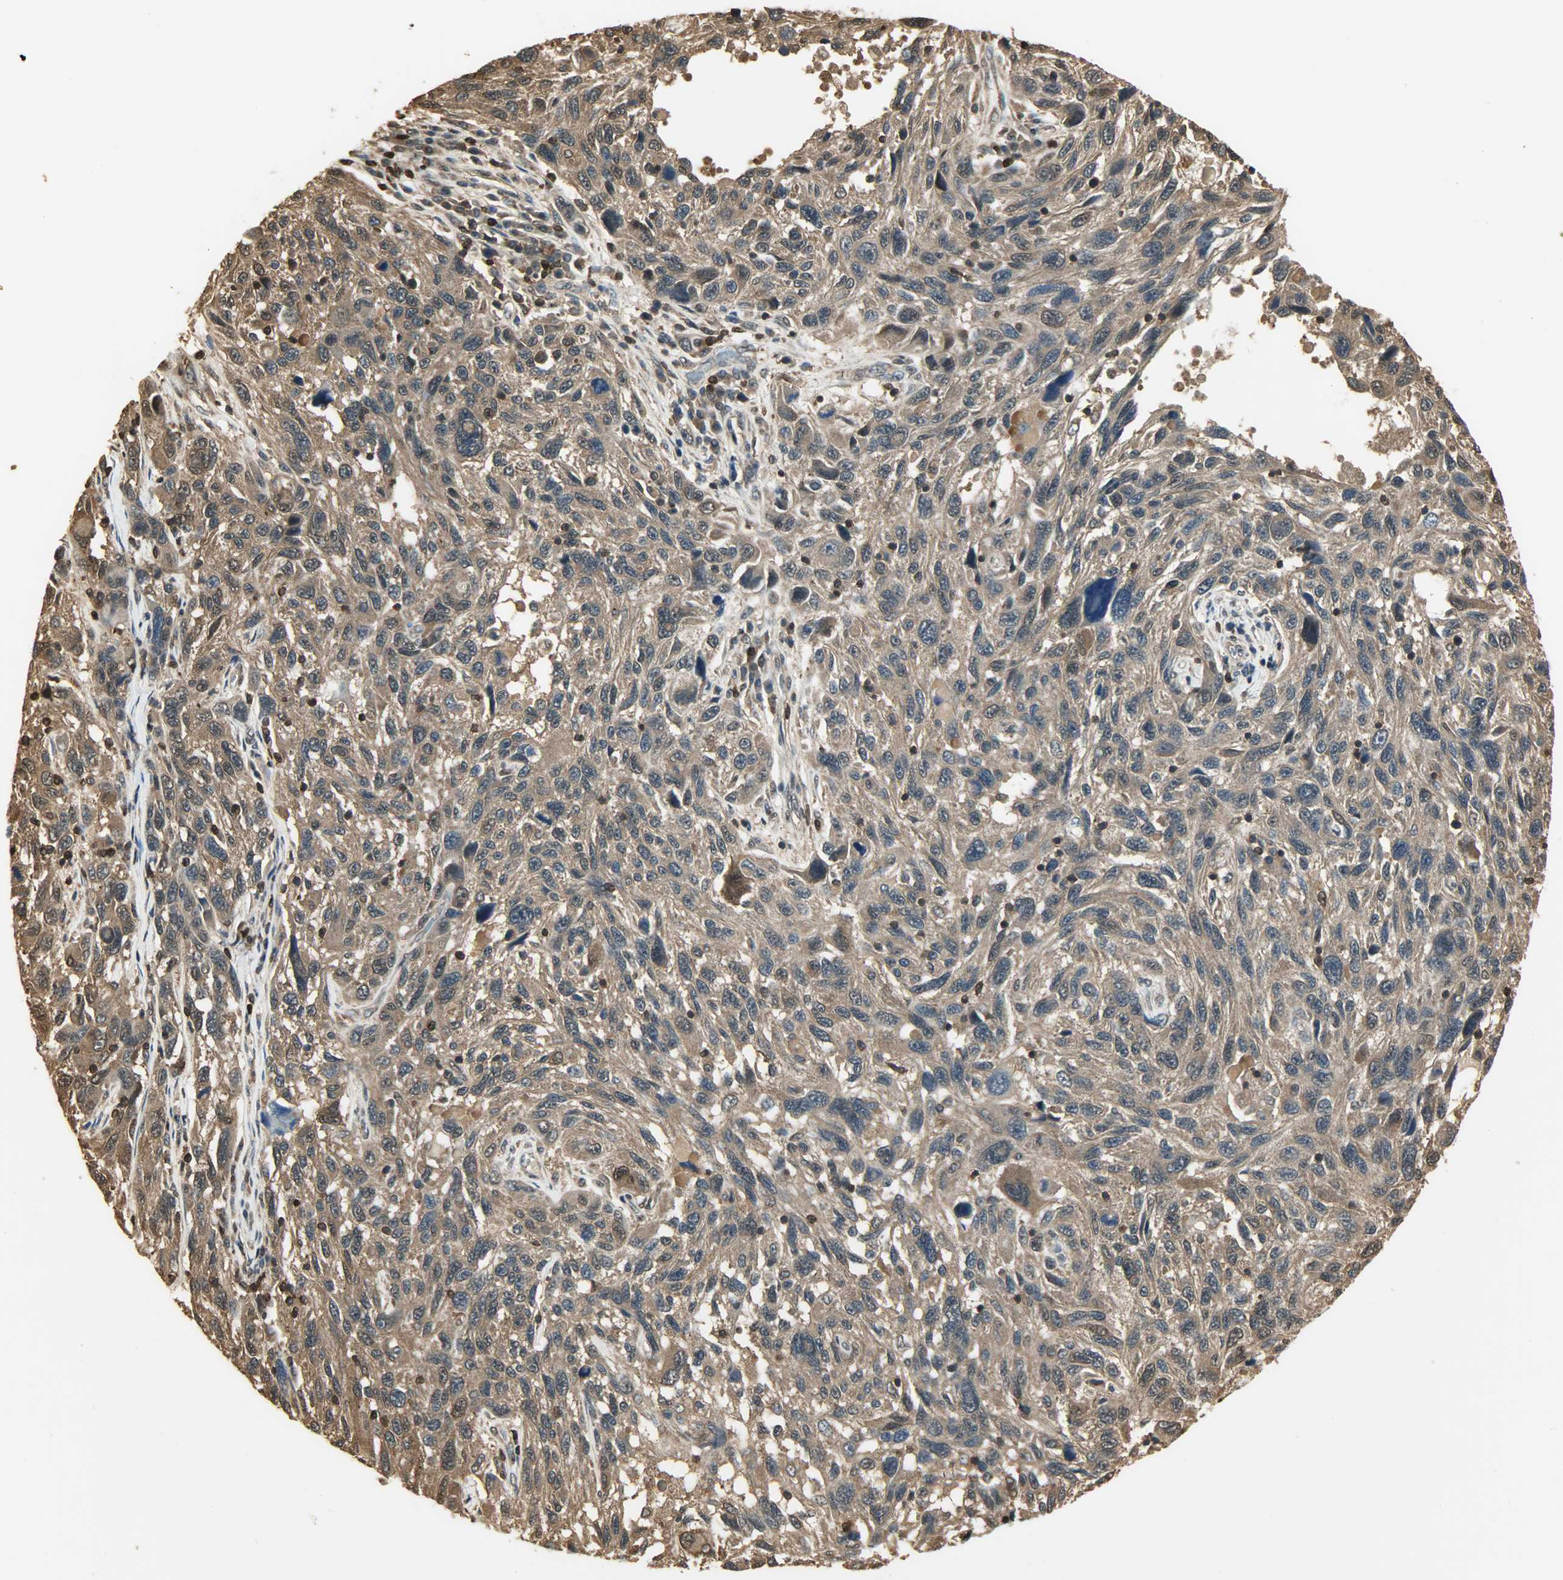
{"staining": {"intensity": "moderate", "quantity": ">75%", "location": "cytoplasmic/membranous,nuclear"}, "tissue": "melanoma", "cell_type": "Tumor cells", "image_type": "cancer", "snomed": [{"axis": "morphology", "description": "Malignant melanoma, NOS"}, {"axis": "topography", "description": "Skin"}], "caption": "DAB (3,3'-diaminobenzidine) immunohistochemical staining of malignant melanoma exhibits moderate cytoplasmic/membranous and nuclear protein staining in about >75% of tumor cells.", "gene": "YWHAZ", "patient": {"sex": "male", "age": 53}}